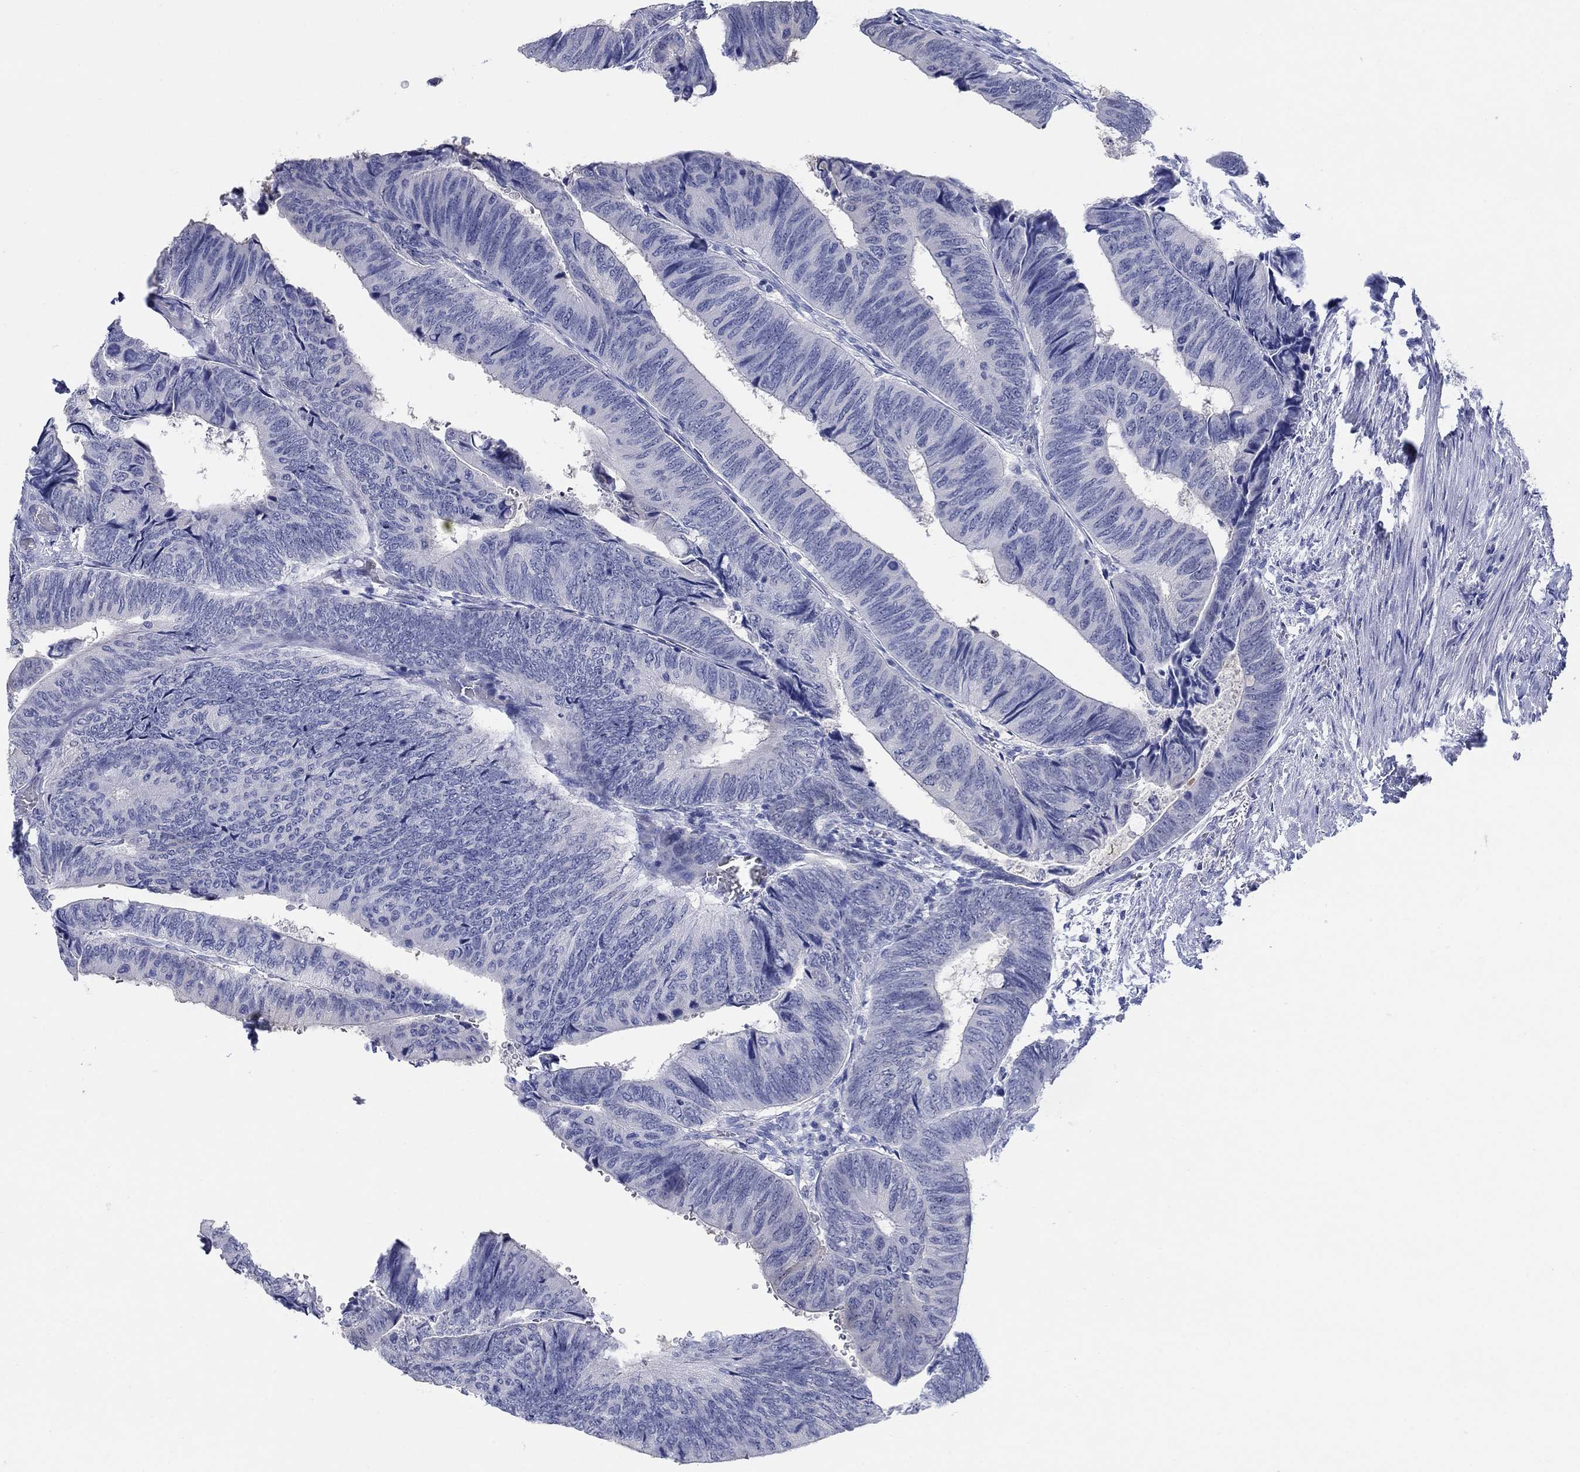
{"staining": {"intensity": "negative", "quantity": "none", "location": "none"}, "tissue": "colorectal cancer", "cell_type": "Tumor cells", "image_type": "cancer", "snomed": [{"axis": "morphology", "description": "Normal tissue, NOS"}, {"axis": "morphology", "description": "Adenocarcinoma, NOS"}, {"axis": "topography", "description": "Rectum"}, {"axis": "topography", "description": "Peripheral nerve tissue"}], "caption": "High power microscopy histopathology image of an immunohistochemistry (IHC) histopathology image of adenocarcinoma (colorectal), revealing no significant positivity in tumor cells.", "gene": "AKR1C2", "patient": {"sex": "male", "age": 92}}